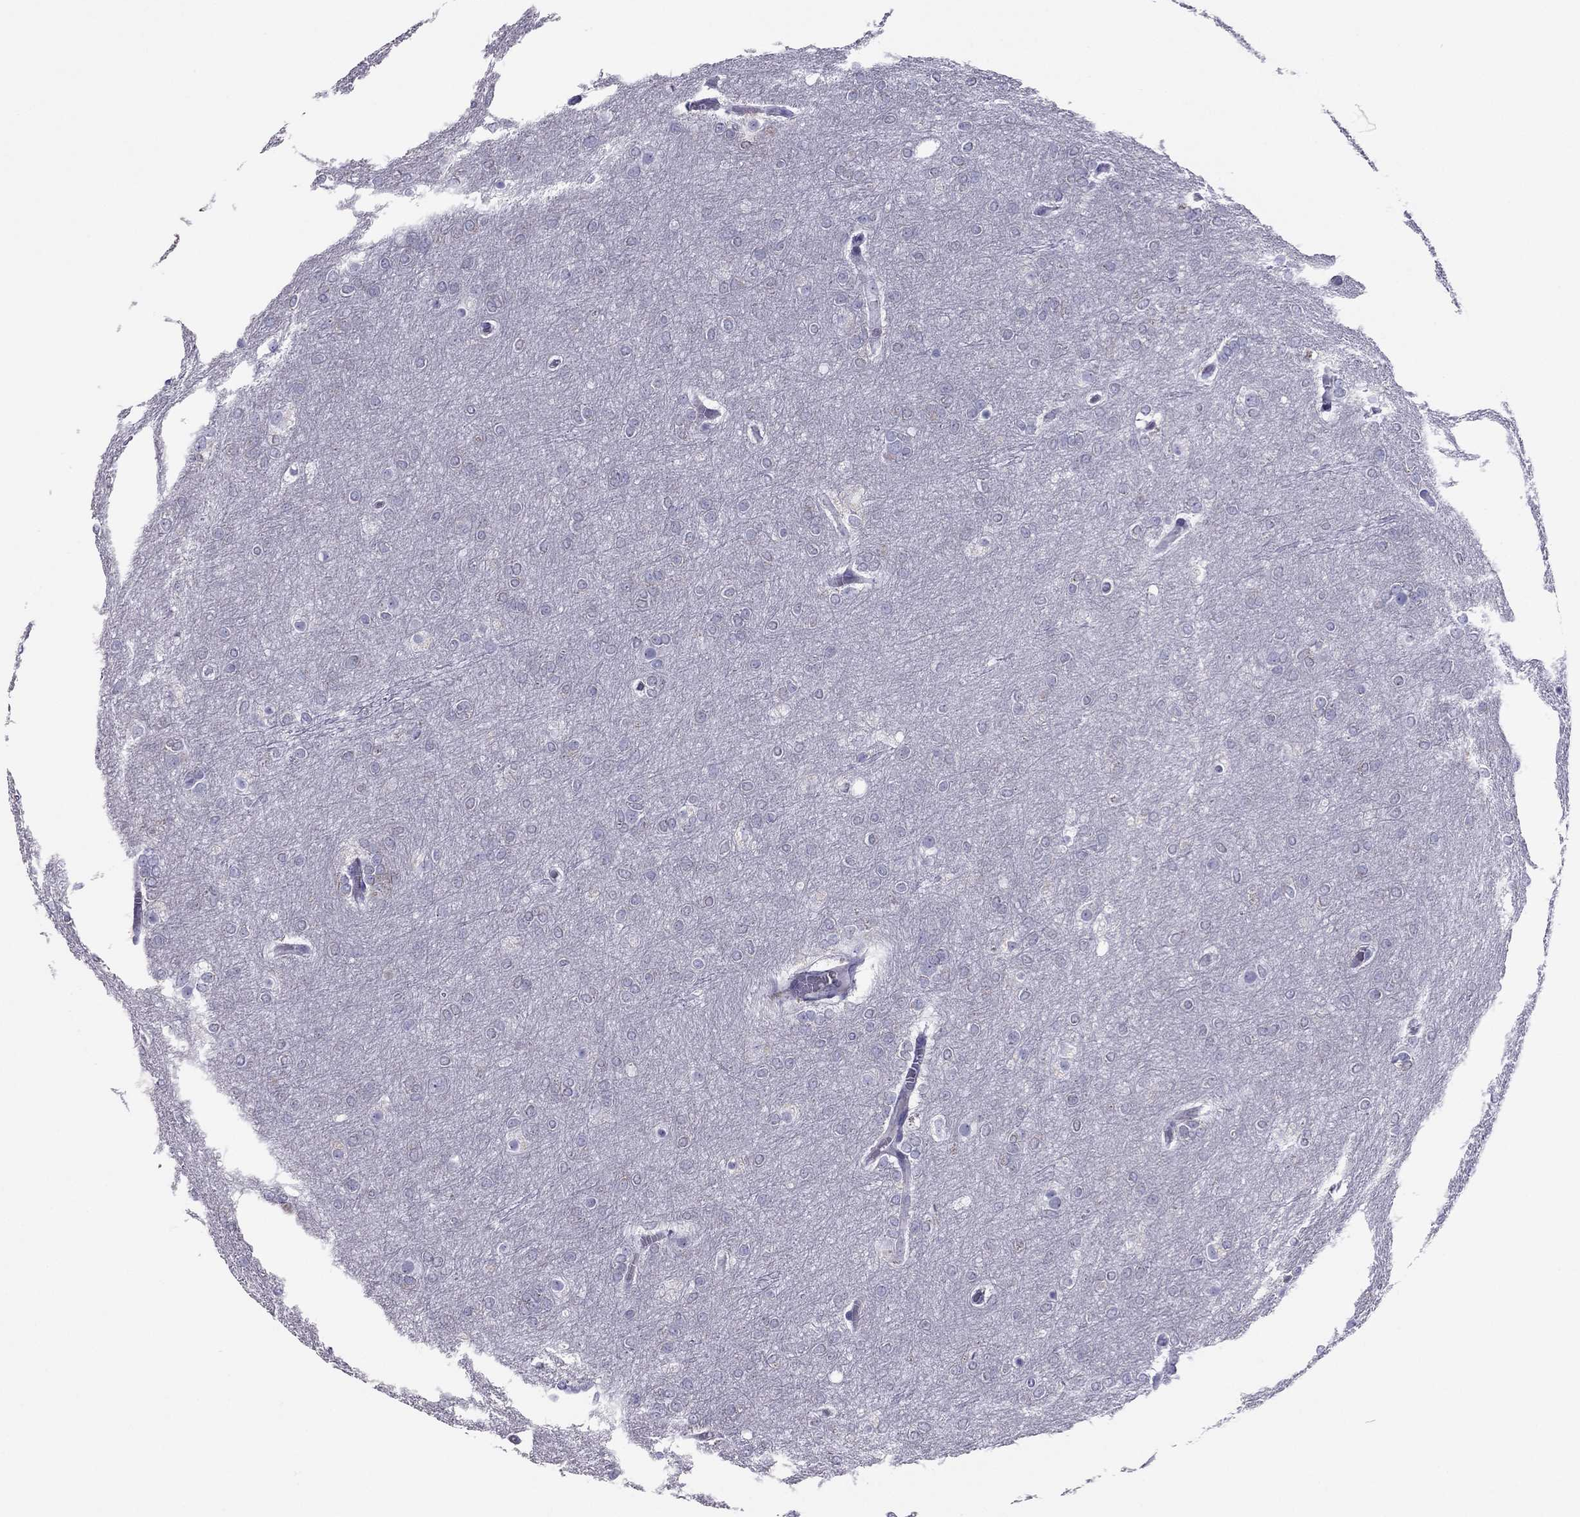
{"staining": {"intensity": "negative", "quantity": "none", "location": "none"}, "tissue": "glioma", "cell_type": "Tumor cells", "image_type": "cancer", "snomed": [{"axis": "morphology", "description": "Glioma, malignant, High grade"}, {"axis": "topography", "description": "Brain"}], "caption": "A high-resolution micrograph shows immunohistochemistry (IHC) staining of glioma, which reveals no significant positivity in tumor cells. The staining is performed using DAB (3,3'-diaminobenzidine) brown chromogen with nuclei counter-stained in using hematoxylin.", "gene": "MAEL", "patient": {"sex": "female", "age": 61}}